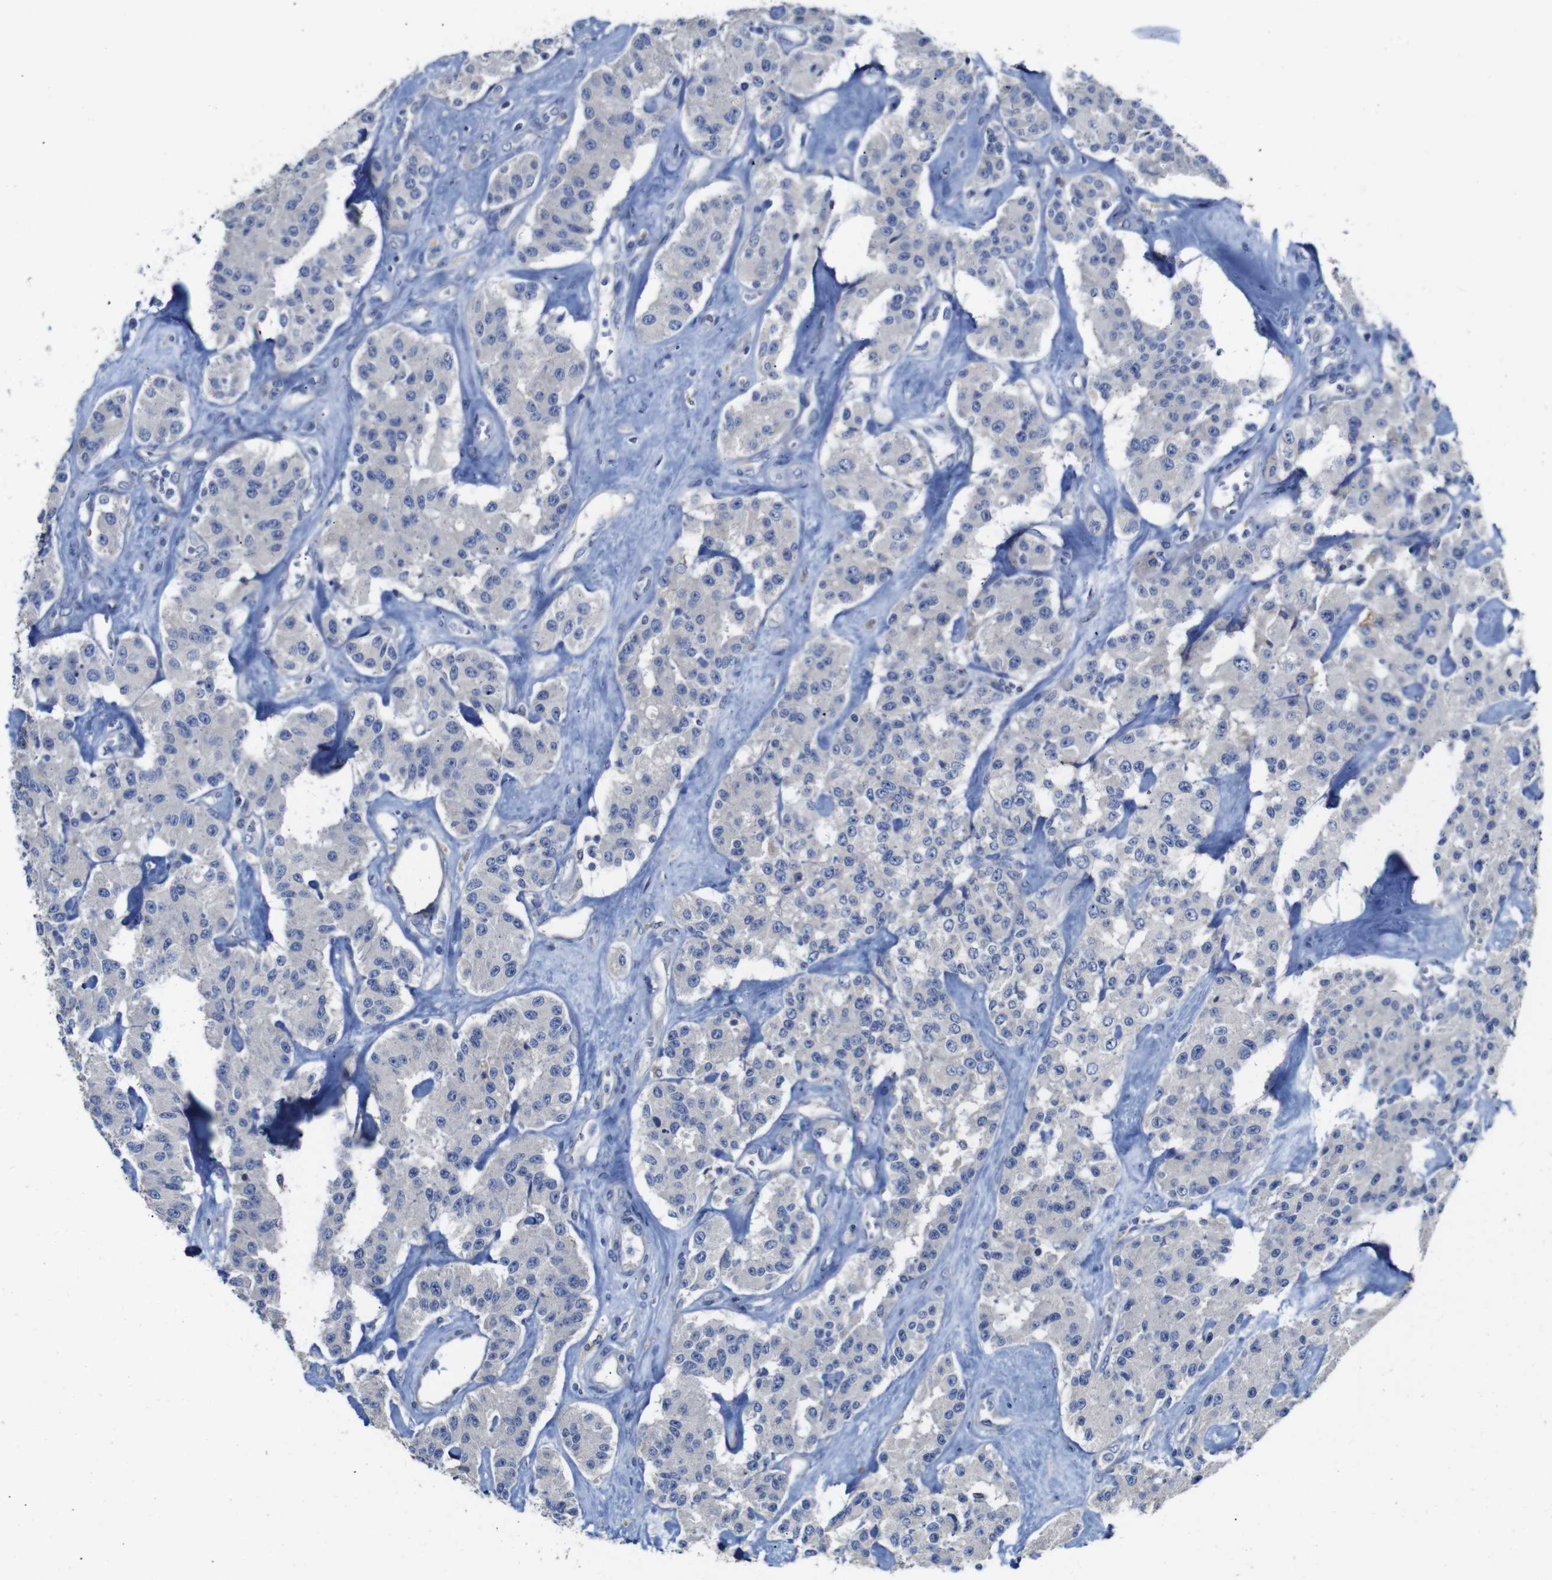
{"staining": {"intensity": "negative", "quantity": "none", "location": "none"}, "tissue": "carcinoid", "cell_type": "Tumor cells", "image_type": "cancer", "snomed": [{"axis": "morphology", "description": "Carcinoid, malignant, NOS"}, {"axis": "topography", "description": "Pancreas"}], "caption": "This photomicrograph is of carcinoid stained with immunohistochemistry (IHC) to label a protein in brown with the nuclei are counter-stained blue. There is no staining in tumor cells. (DAB immunohistochemistry (IHC) visualized using brightfield microscopy, high magnification).", "gene": "TCEAL9", "patient": {"sex": "male", "age": 41}}